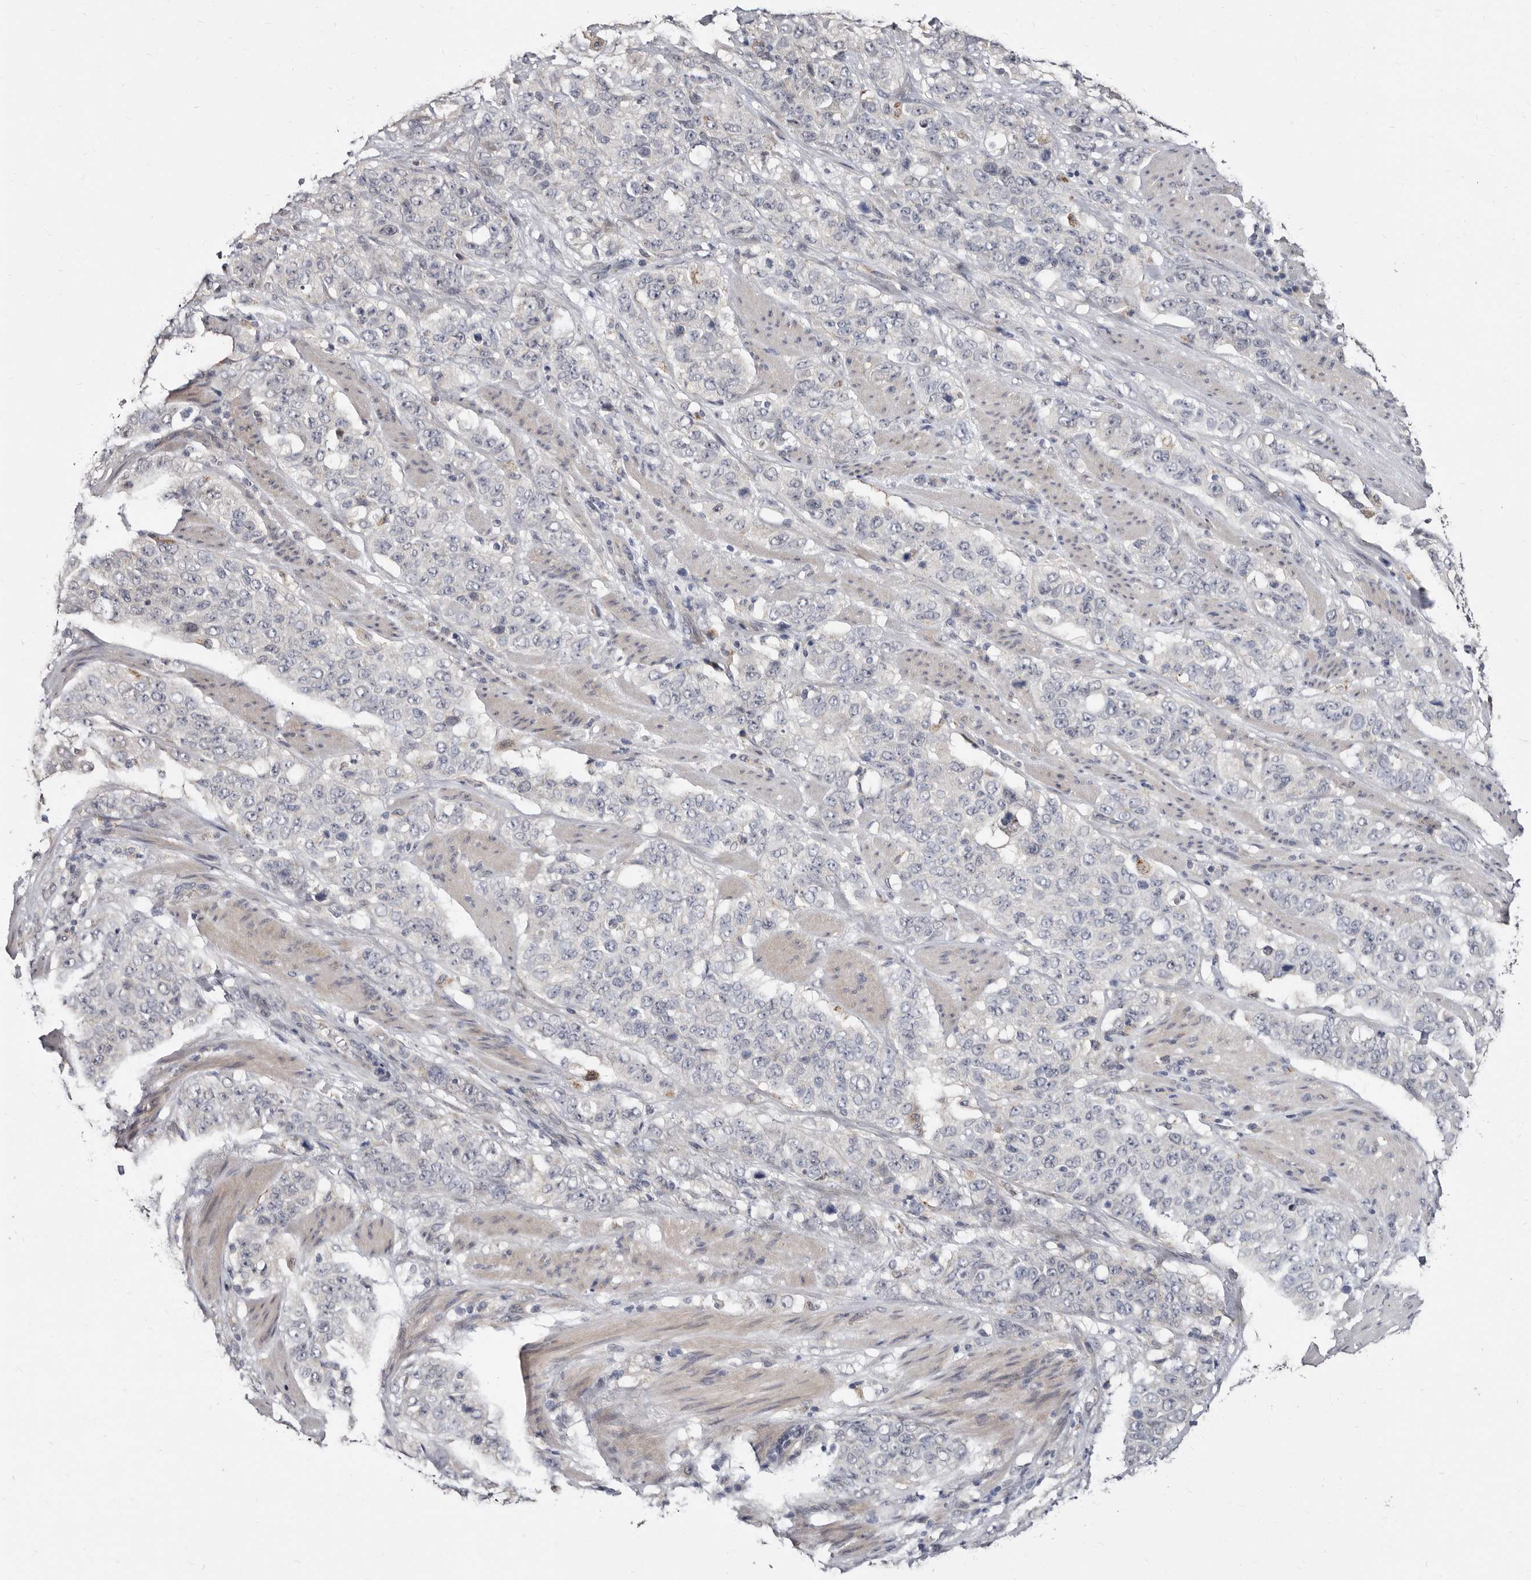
{"staining": {"intensity": "negative", "quantity": "none", "location": "none"}, "tissue": "stomach cancer", "cell_type": "Tumor cells", "image_type": "cancer", "snomed": [{"axis": "morphology", "description": "Adenocarcinoma, NOS"}, {"axis": "topography", "description": "Stomach"}], "caption": "Micrograph shows no significant protein staining in tumor cells of adenocarcinoma (stomach).", "gene": "KLHL4", "patient": {"sex": "male", "age": 48}}